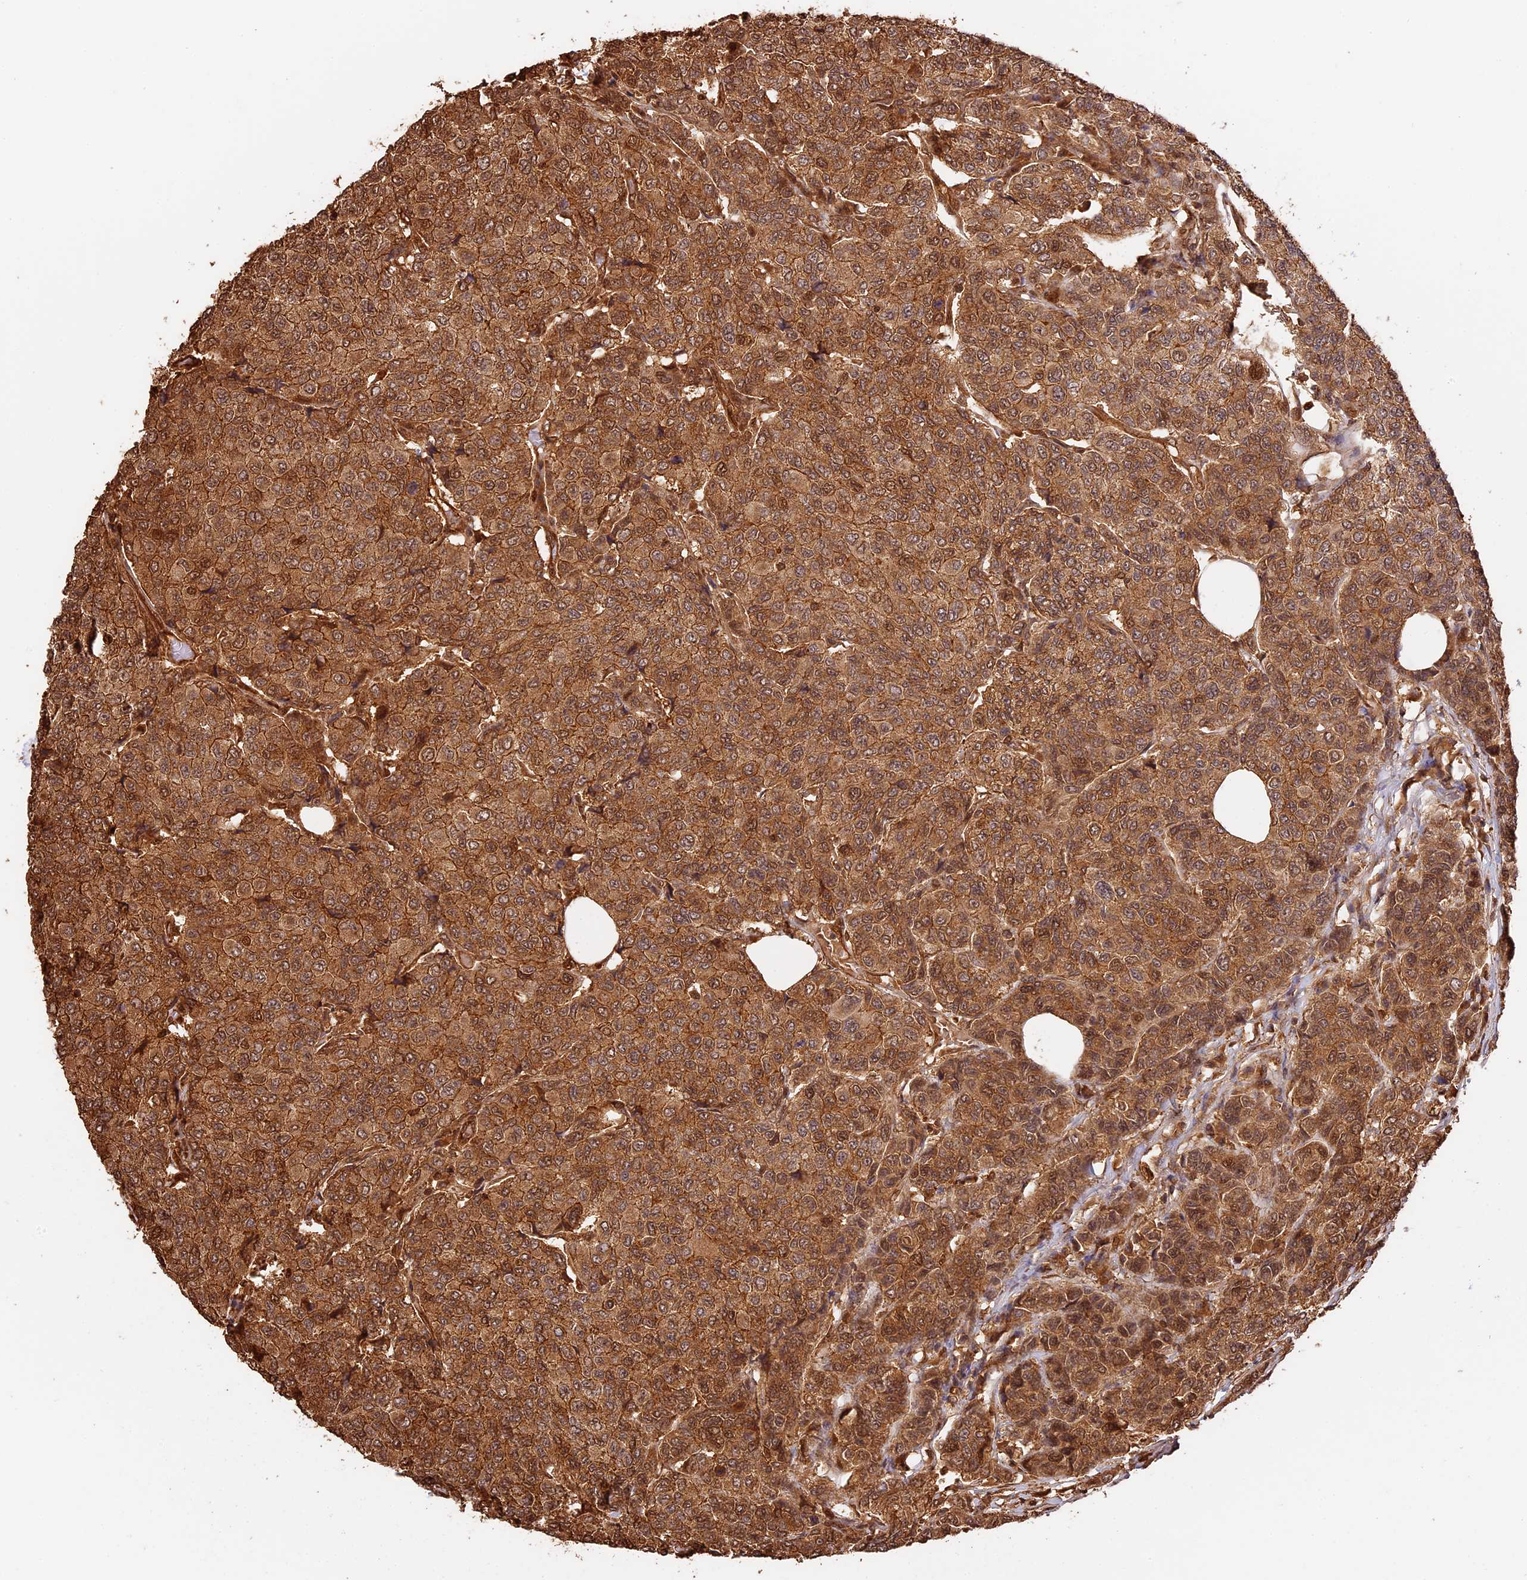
{"staining": {"intensity": "moderate", "quantity": ">75%", "location": "cytoplasmic/membranous,nuclear"}, "tissue": "breast cancer", "cell_type": "Tumor cells", "image_type": "cancer", "snomed": [{"axis": "morphology", "description": "Duct carcinoma"}, {"axis": "topography", "description": "Breast"}], "caption": "Tumor cells demonstrate medium levels of moderate cytoplasmic/membranous and nuclear staining in about >75% of cells in breast invasive ductal carcinoma. The protein is shown in brown color, while the nuclei are stained blue.", "gene": "PPP1R37", "patient": {"sex": "female", "age": 55}}